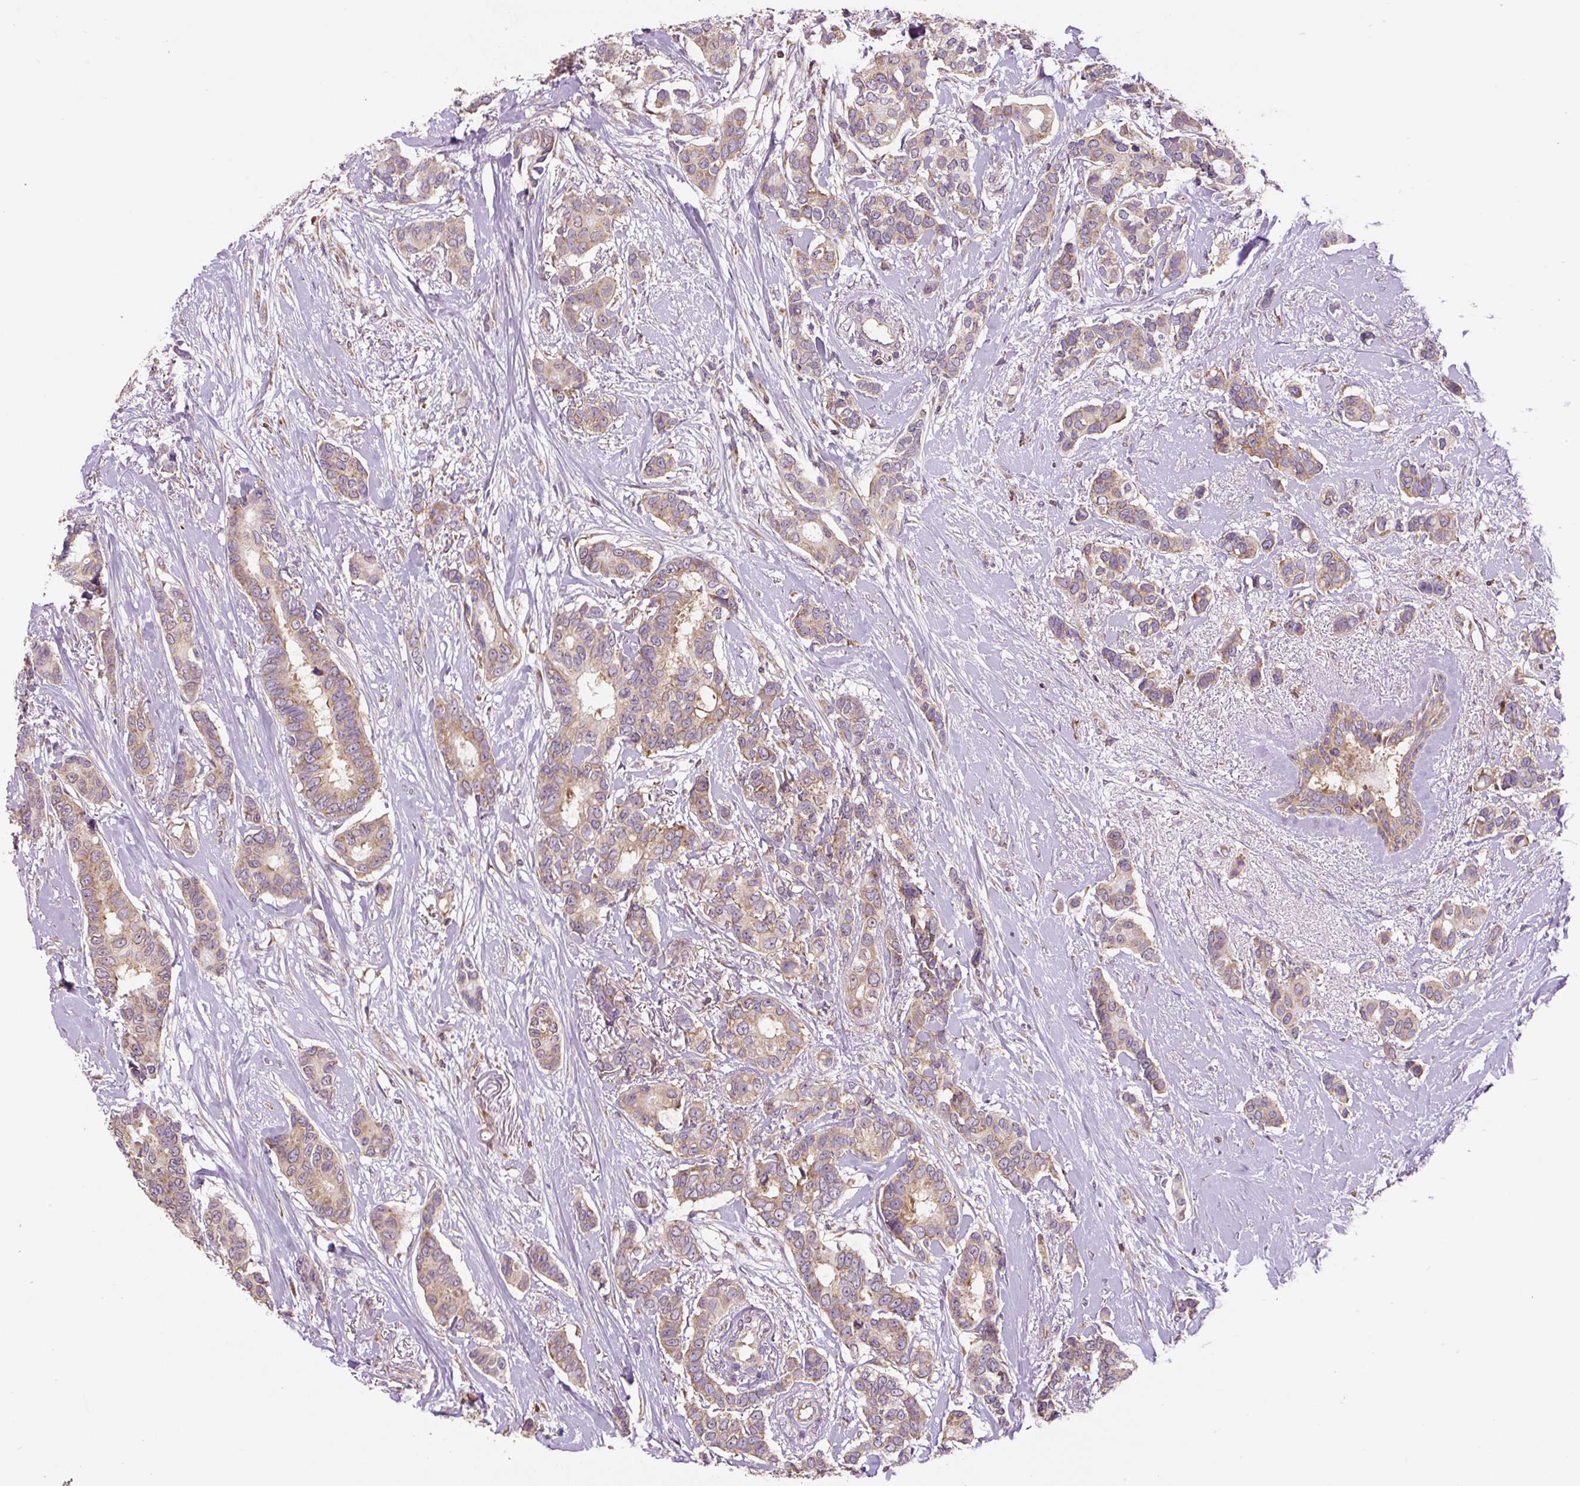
{"staining": {"intensity": "weak", "quantity": ">75%", "location": "cytoplasmic/membranous"}, "tissue": "breast cancer", "cell_type": "Tumor cells", "image_type": "cancer", "snomed": [{"axis": "morphology", "description": "Duct carcinoma"}, {"axis": "topography", "description": "Breast"}], "caption": "This photomicrograph demonstrates IHC staining of human breast cancer (intraductal carcinoma), with low weak cytoplasmic/membranous positivity in approximately >75% of tumor cells.", "gene": "RPS23", "patient": {"sex": "female", "age": 73}}